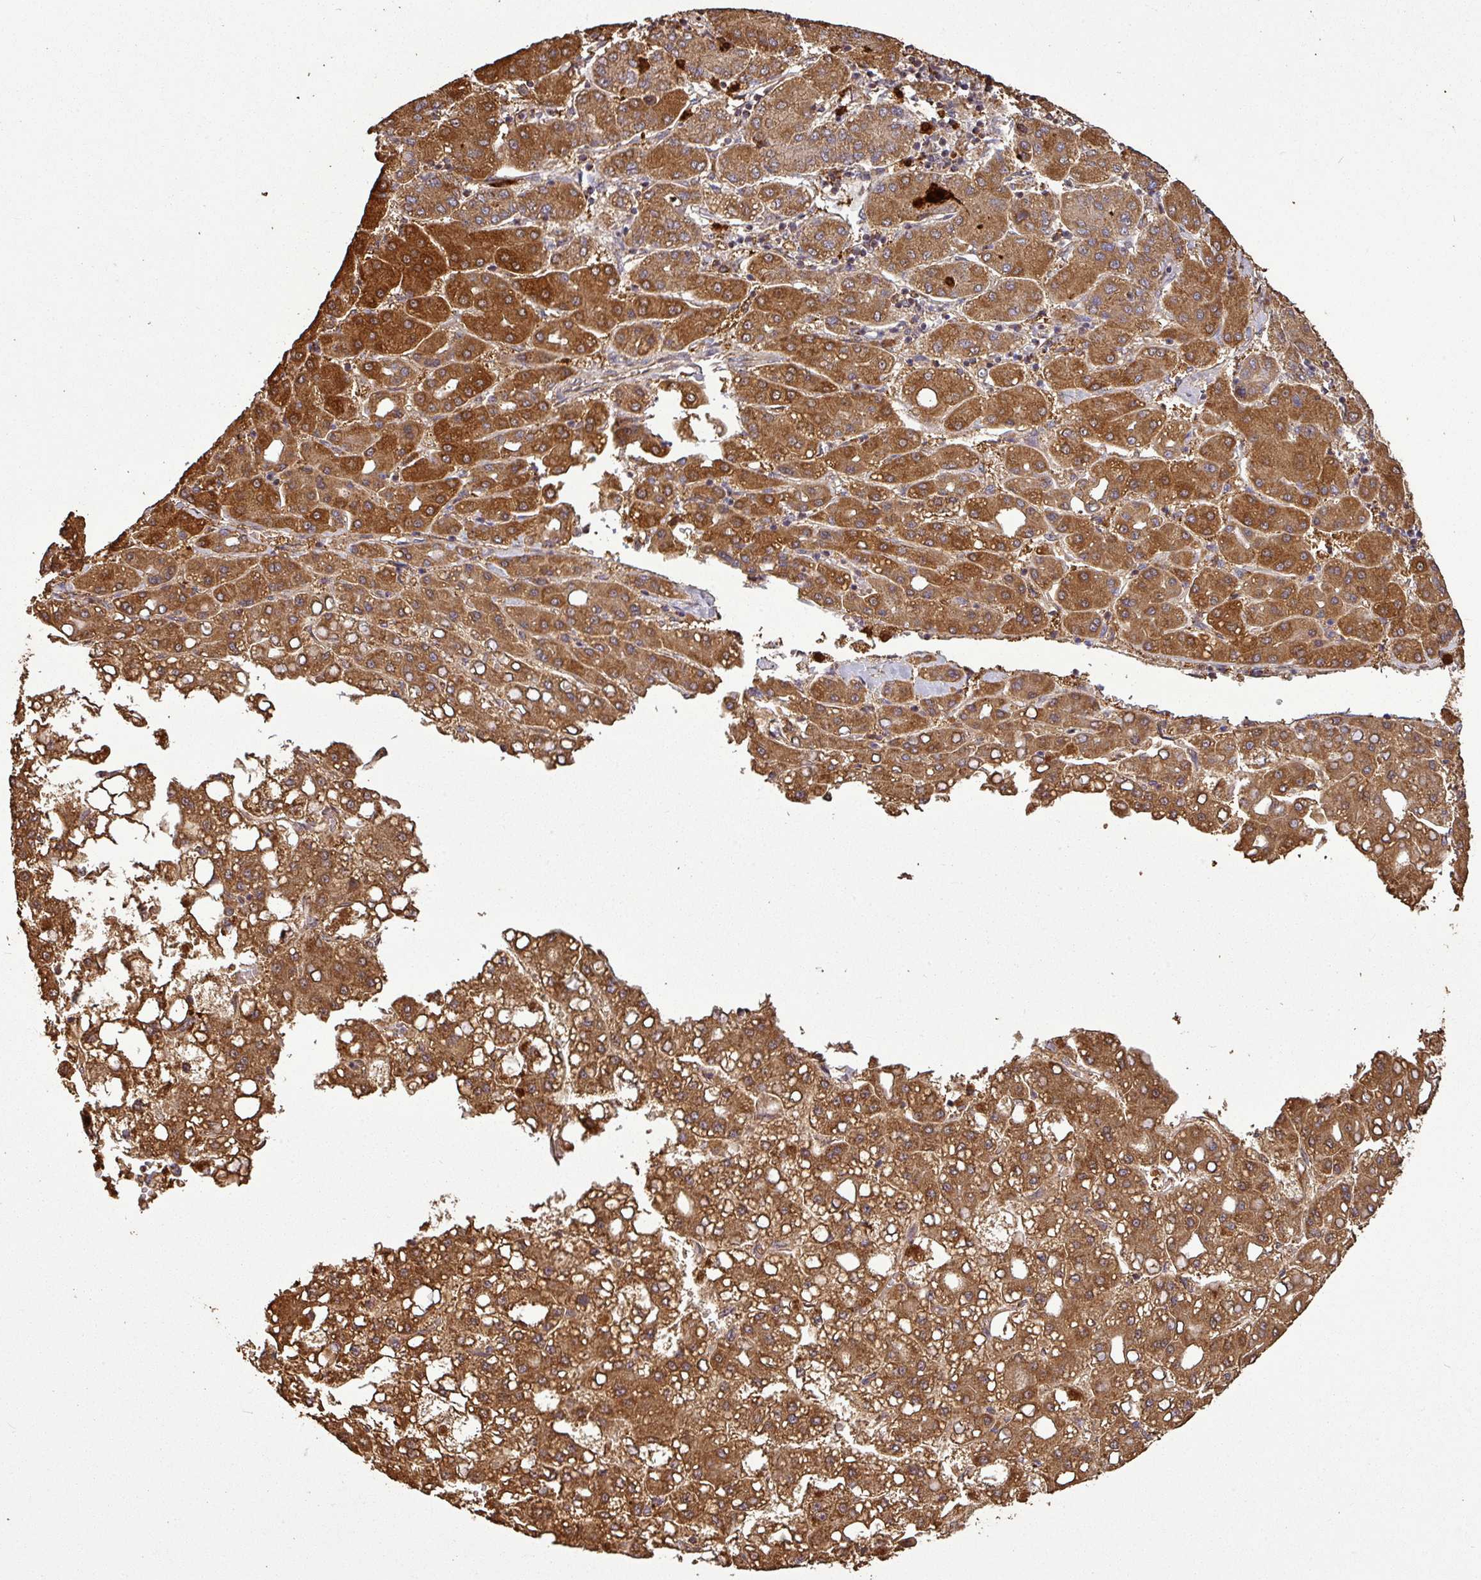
{"staining": {"intensity": "strong", "quantity": ">75%", "location": "cytoplasmic/membranous"}, "tissue": "liver cancer", "cell_type": "Tumor cells", "image_type": "cancer", "snomed": [{"axis": "morphology", "description": "Carcinoma, Hepatocellular, NOS"}, {"axis": "topography", "description": "Liver"}], "caption": "Hepatocellular carcinoma (liver) was stained to show a protein in brown. There is high levels of strong cytoplasmic/membranous expression in about >75% of tumor cells. The staining was performed using DAB to visualize the protein expression in brown, while the nuclei were stained in blue with hematoxylin (Magnification: 20x).", "gene": "PLEKHM1", "patient": {"sex": "male", "age": 65}}